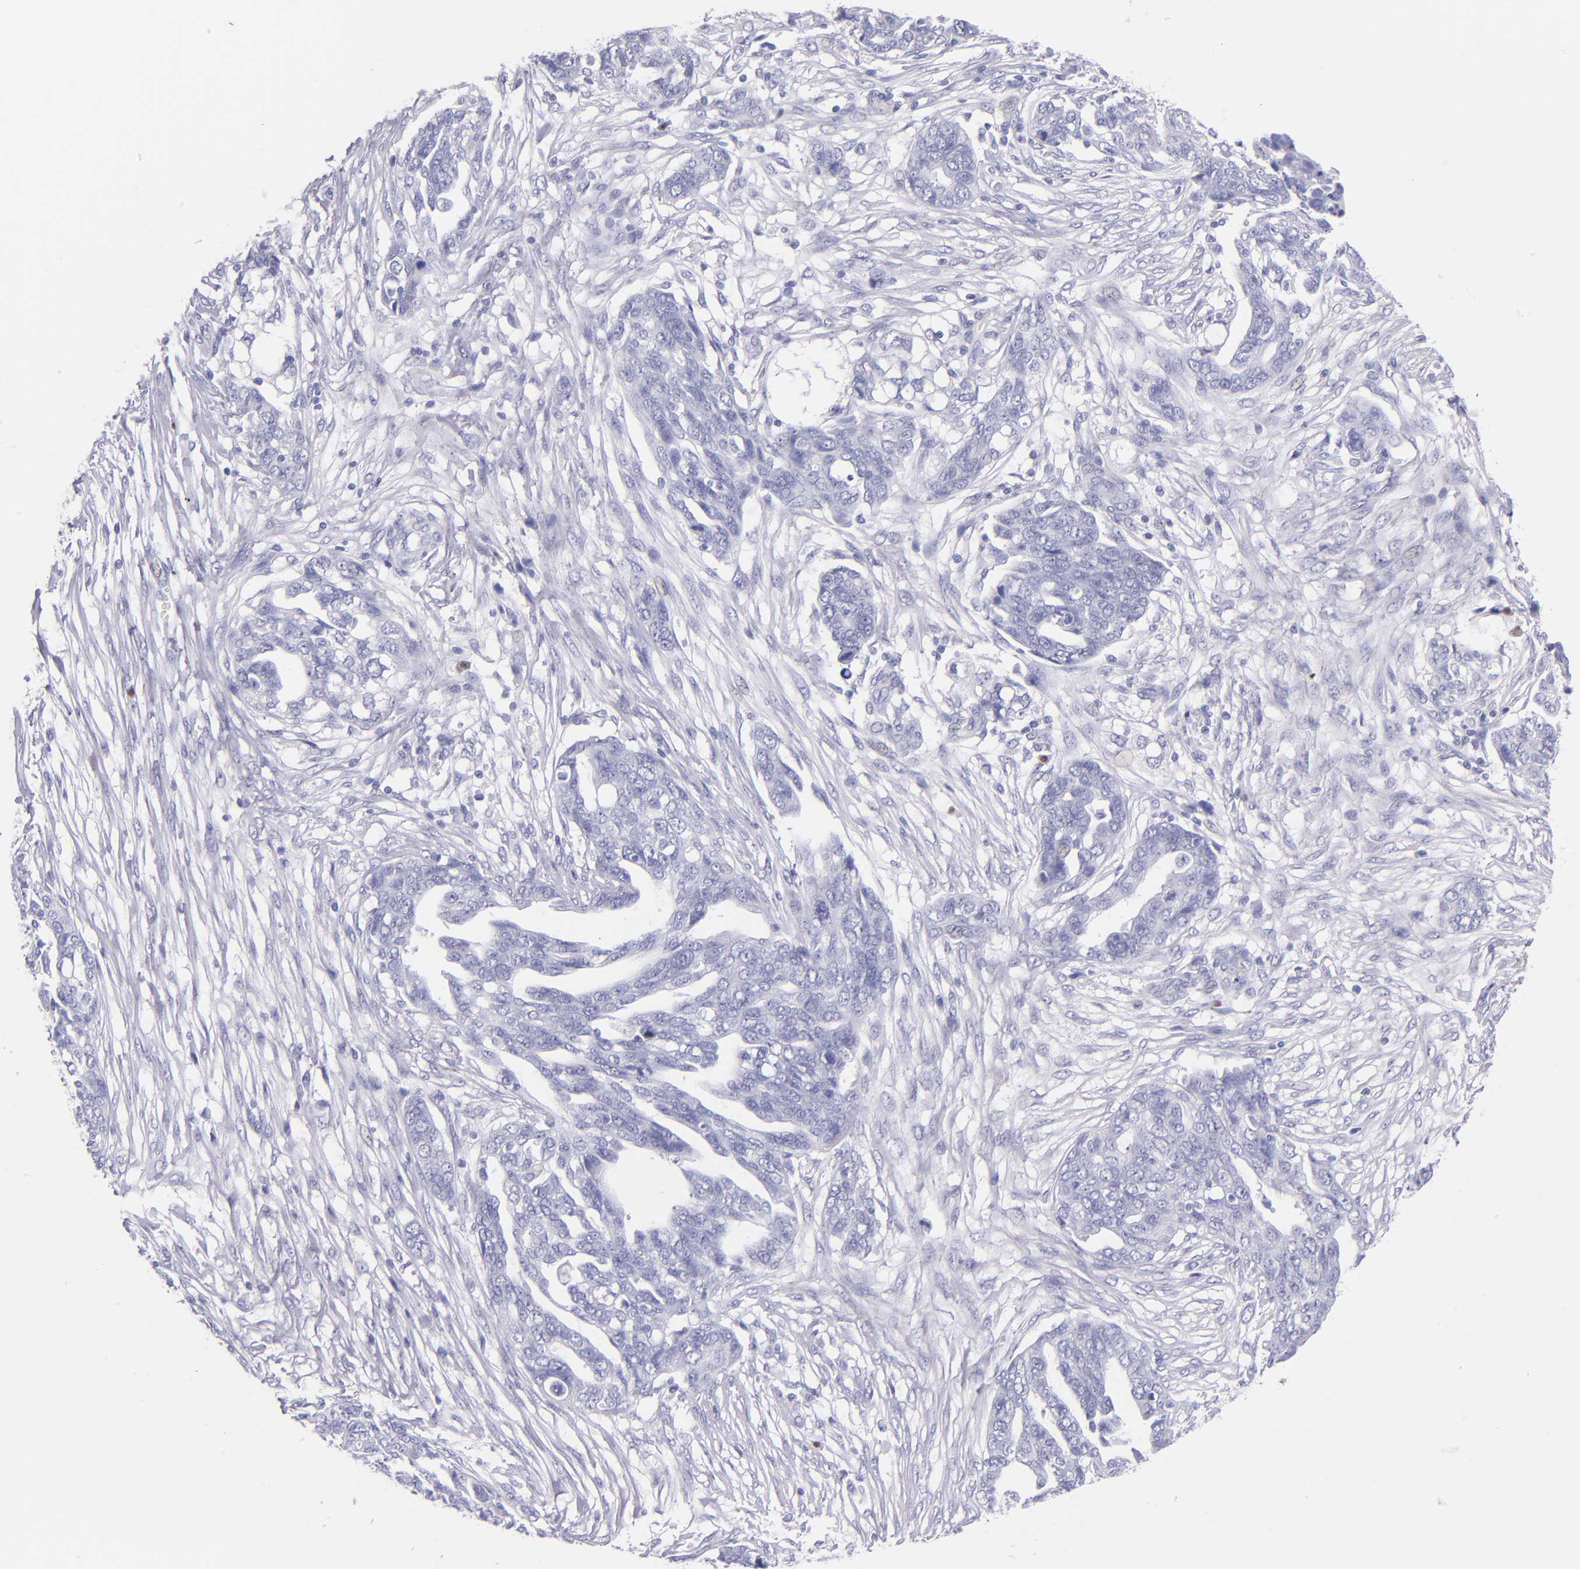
{"staining": {"intensity": "negative", "quantity": "none", "location": "none"}, "tissue": "ovarian cancer", "cell_type": "Tumor cells", "image_type": "cancer", "snomed": [{"axis": "morphology", "description": "Normal tissue, NOS"}, {"axis": "morphology", "description": "Cystadenocarcinoma, serous, NOS"}, {"axis": "topography", "description": "Fallopian tube"}, {"axis": "topography", "description": "Ovary"}], "caption": "Tumor cells show no significant expression in ovarian cancer.", "gene": "IRF4", "patient": {"sex": "female", "age": 56}}